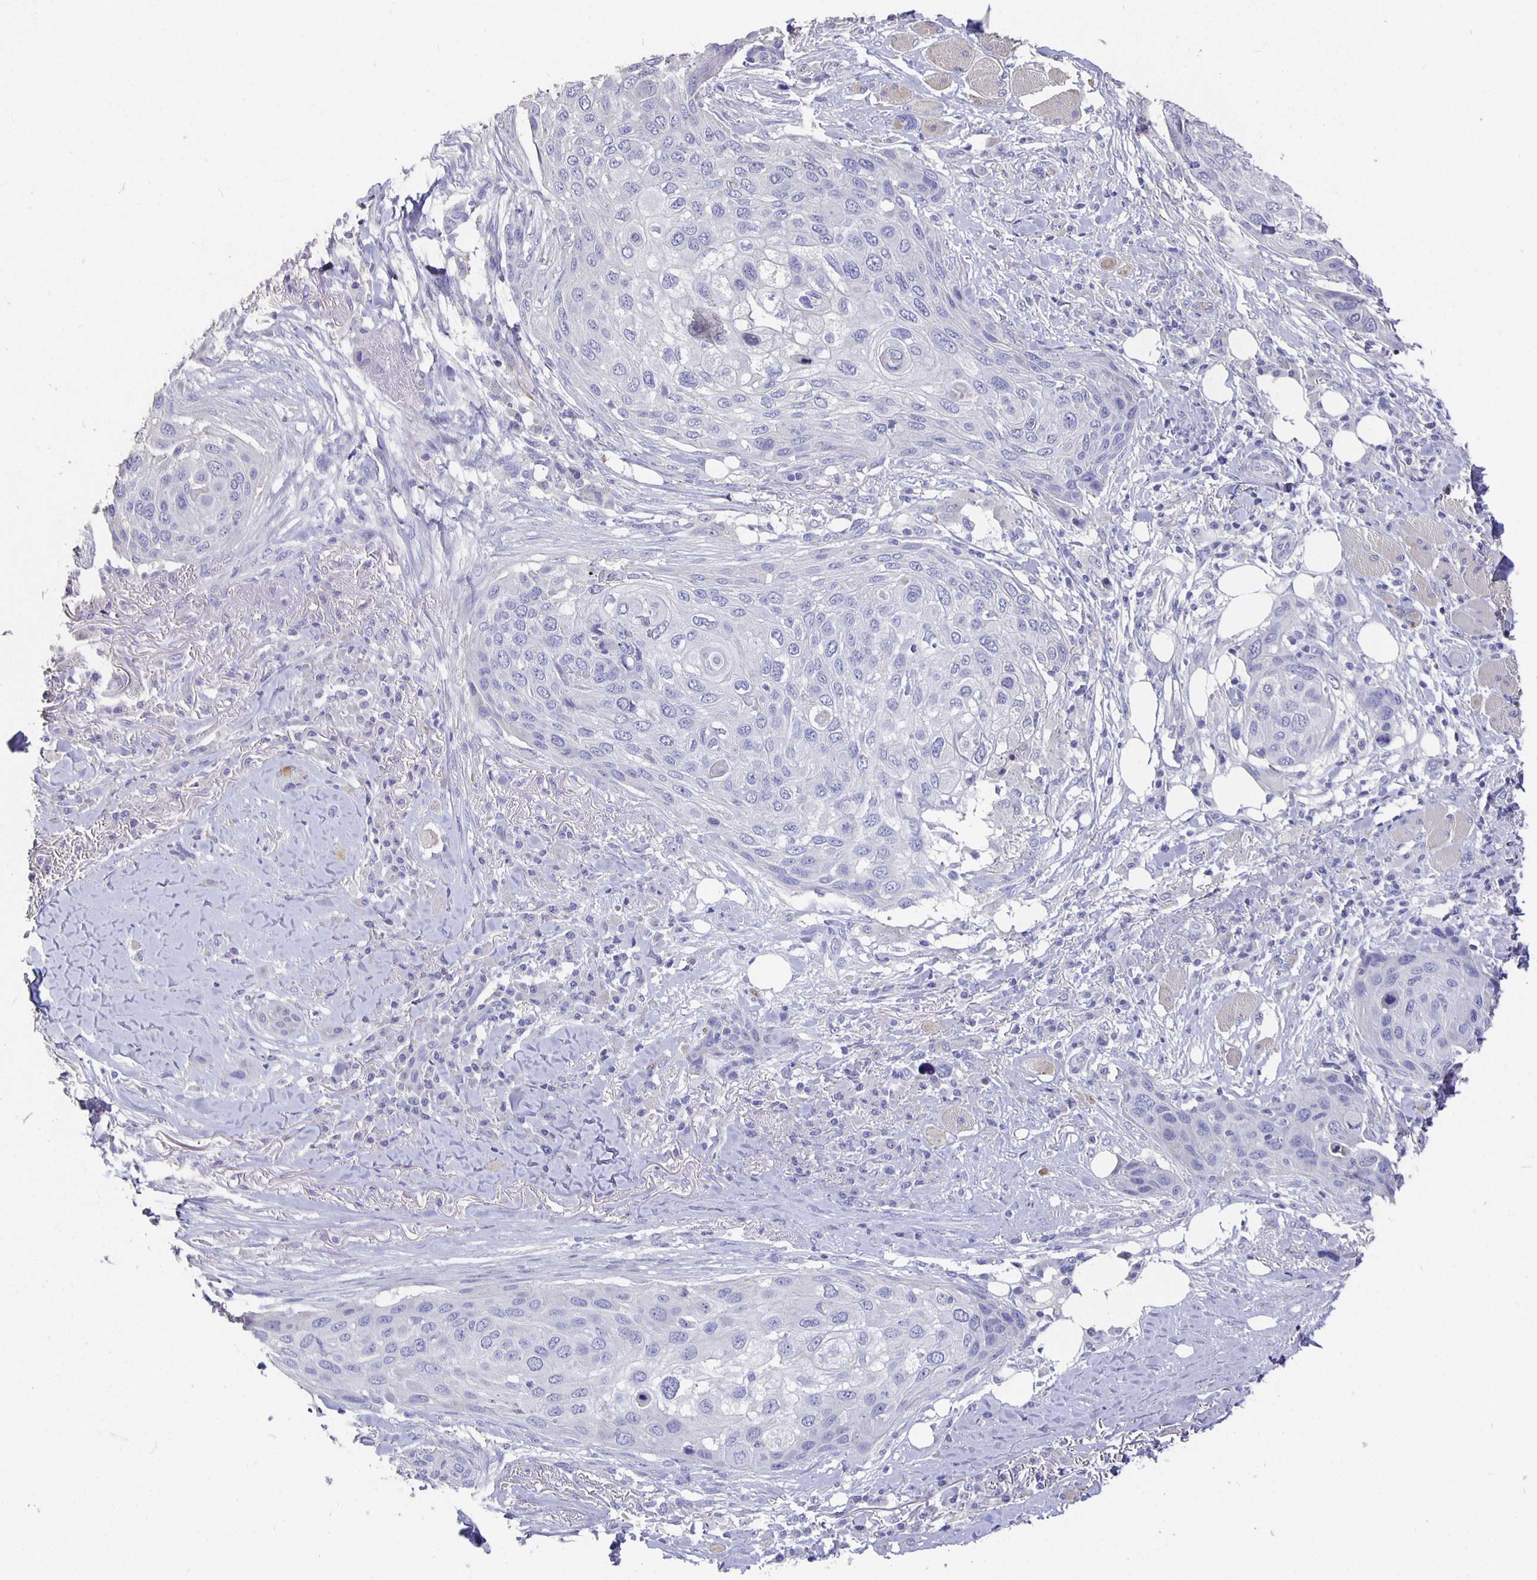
{"staining": {"intensity": "negative", "quantity": "none", "location": "none"}, "tissue": "skin cancer", "cell_type": "Tumor cells", "image_type": "cancer", "snomed": [{"axis": "morphology", "description": "Squamous cell carcinoma, NOS"}, {"axis": "topography", "description": "Skin"}], "caption": "The immunohistochemistry (IHC) photomicrograph has no significant expression in tumor cells of squamous cell carcinoma (skin) tissue.", "gene": "CFAP74", "patient": {"sex": "female", "age": 87}}